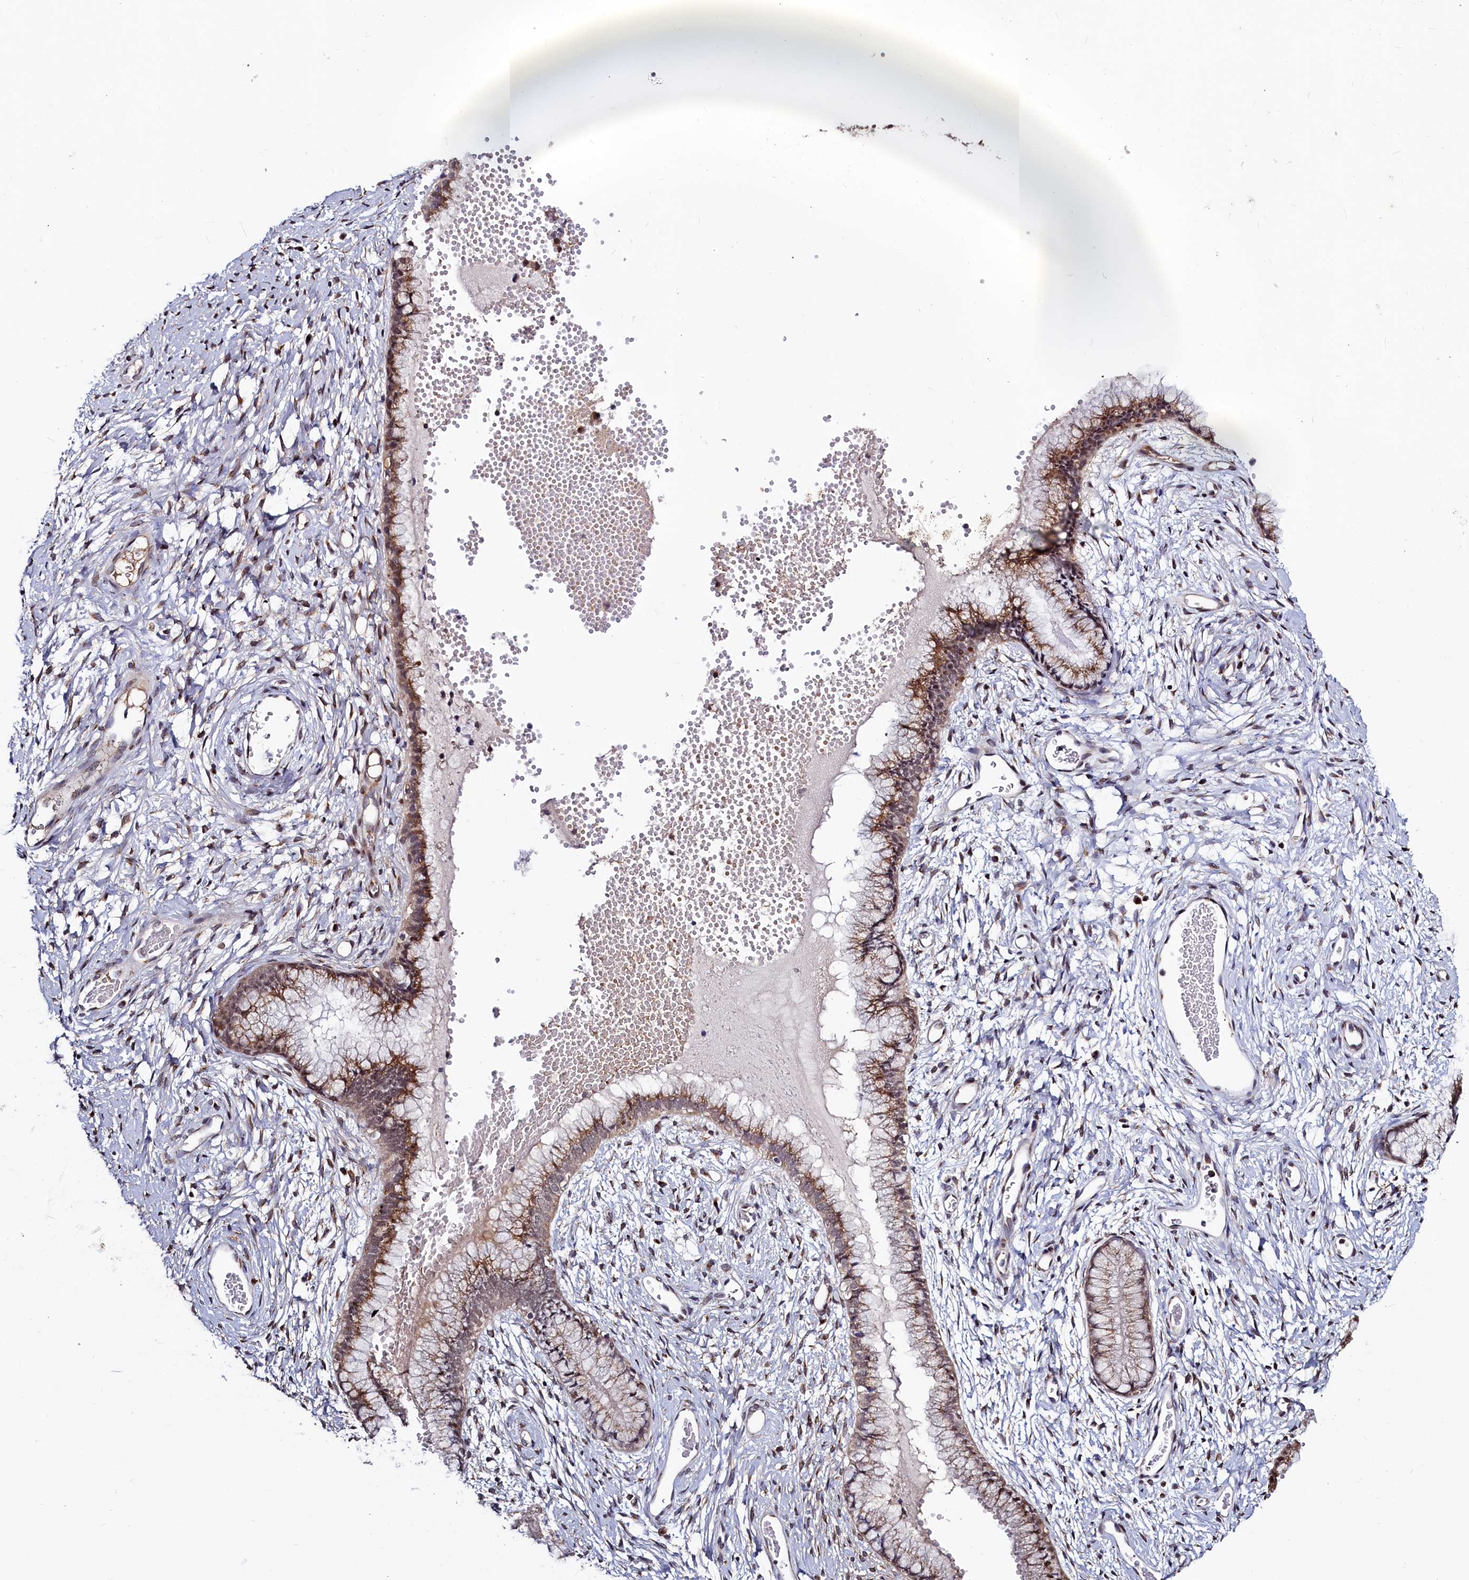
{"staining": {"intensity": "moderate", "quantity": ">75%", "location": "cytoplasmic/membranous"}, "tissue": "cervix", "cell_type": "Glandular cells", "image_type": "normal", "snomed": [{"axis": "morphology", "description": "Normal tissue, NOS"}, {"axis": "topography", "description": "Cervix"}], "caption": "Immunohistochemistry (DAB (3,3'-diaminobenzidine)) staining of normal cervix exhibits moderate cytoplasmic/membranous protein expression in approximately >75% of glandular cells.", "gene": "SEC24C", "patient": {"sex": "female", "age": 42}}